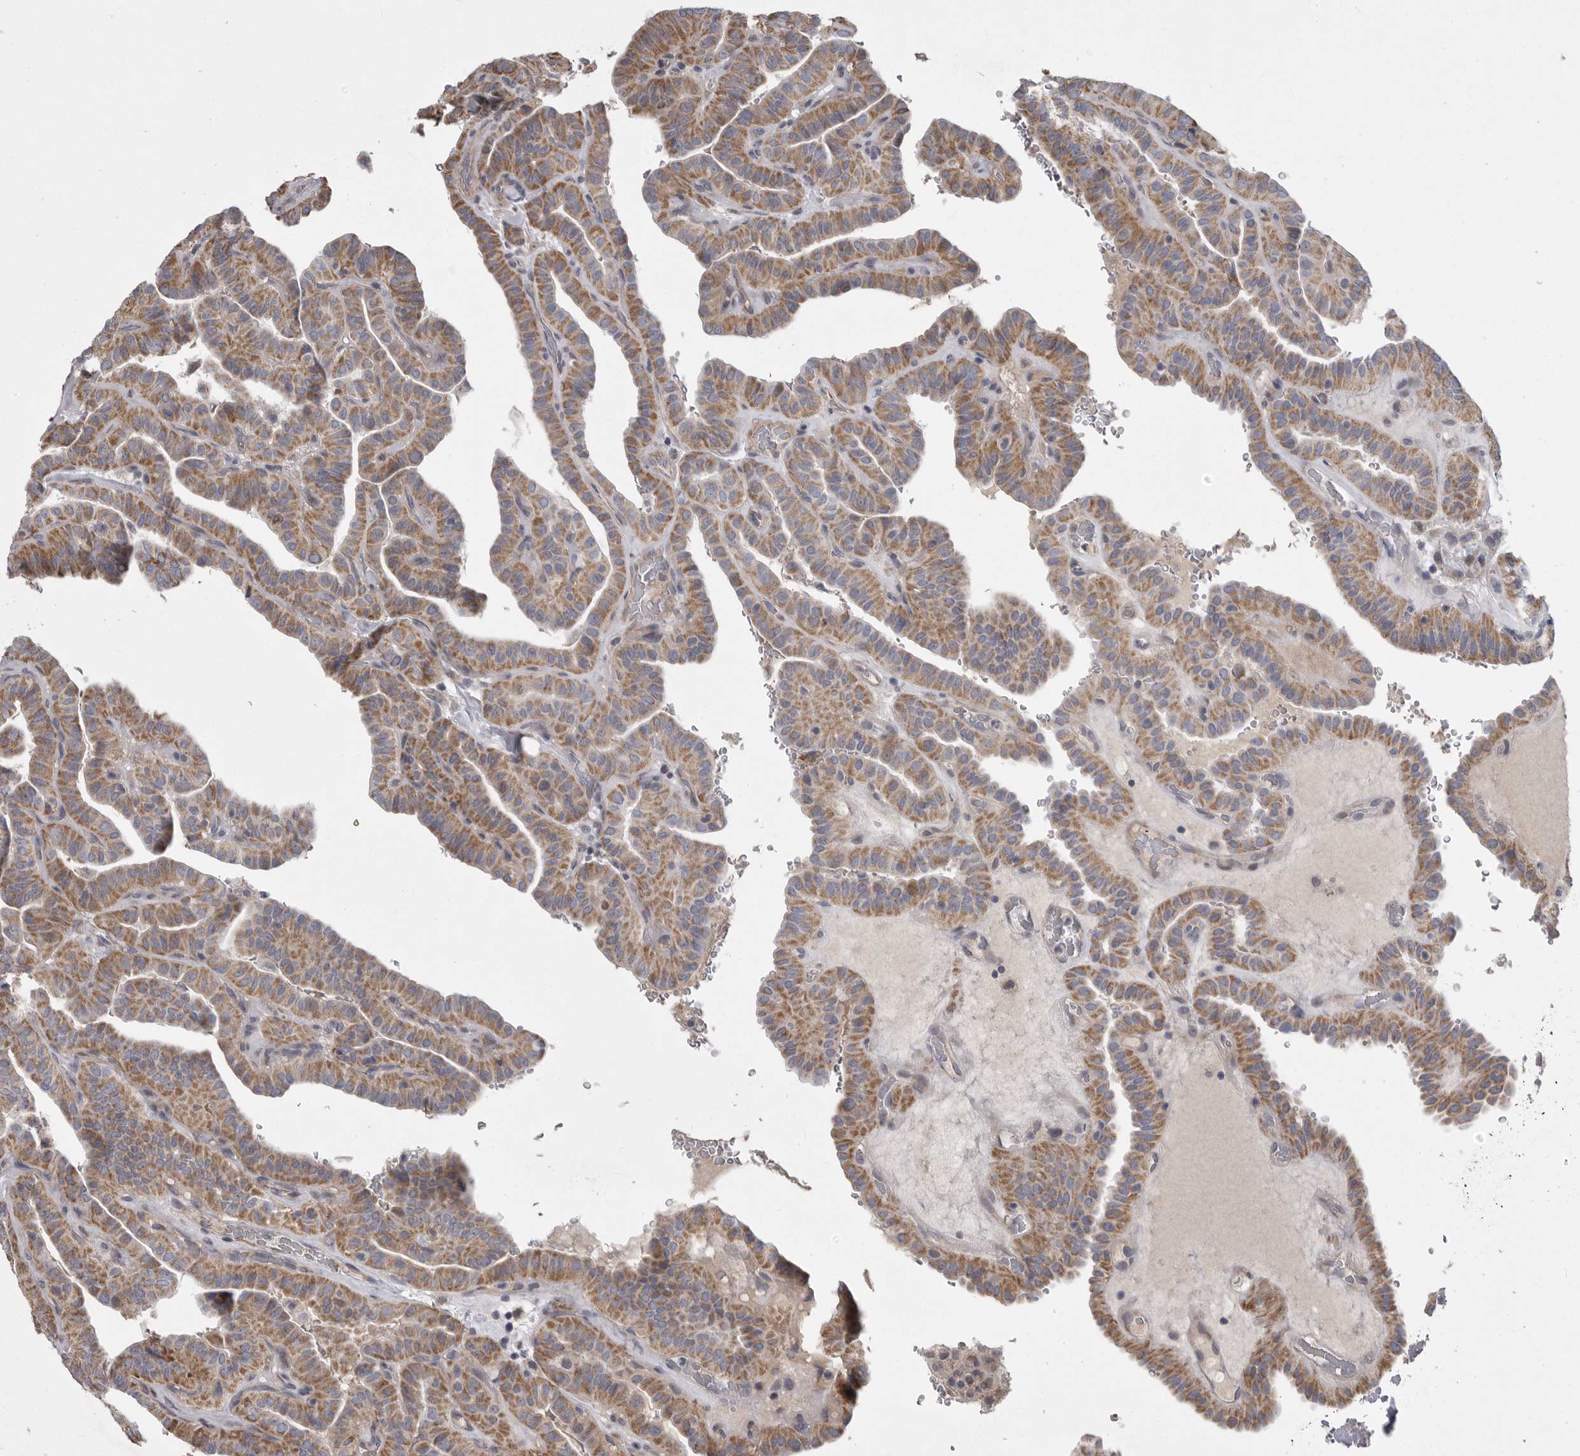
{"staining": {"intensity": "moderate", "quantity": ">75%", "location": "cytoplasmic/membranous"}, "tissue": "thyroid cancer", "cell_type": "Tumor cells", "image_type": "cancer", "snomed": [{"axis": "morphology", "description": "Papillary adenocarcinoma, NOS"}, {"axis": "topography", "description": "Thyroid gland"}], "caption": "Brown immunohistochemical staining in papillary adenocarcinoma (thyroid) reveals moderate cytoplasmic/membranous positivity in approximately >75% of tumor cells.", "gene": "CRP", "patient": {"sex": "male", "age": 77}}